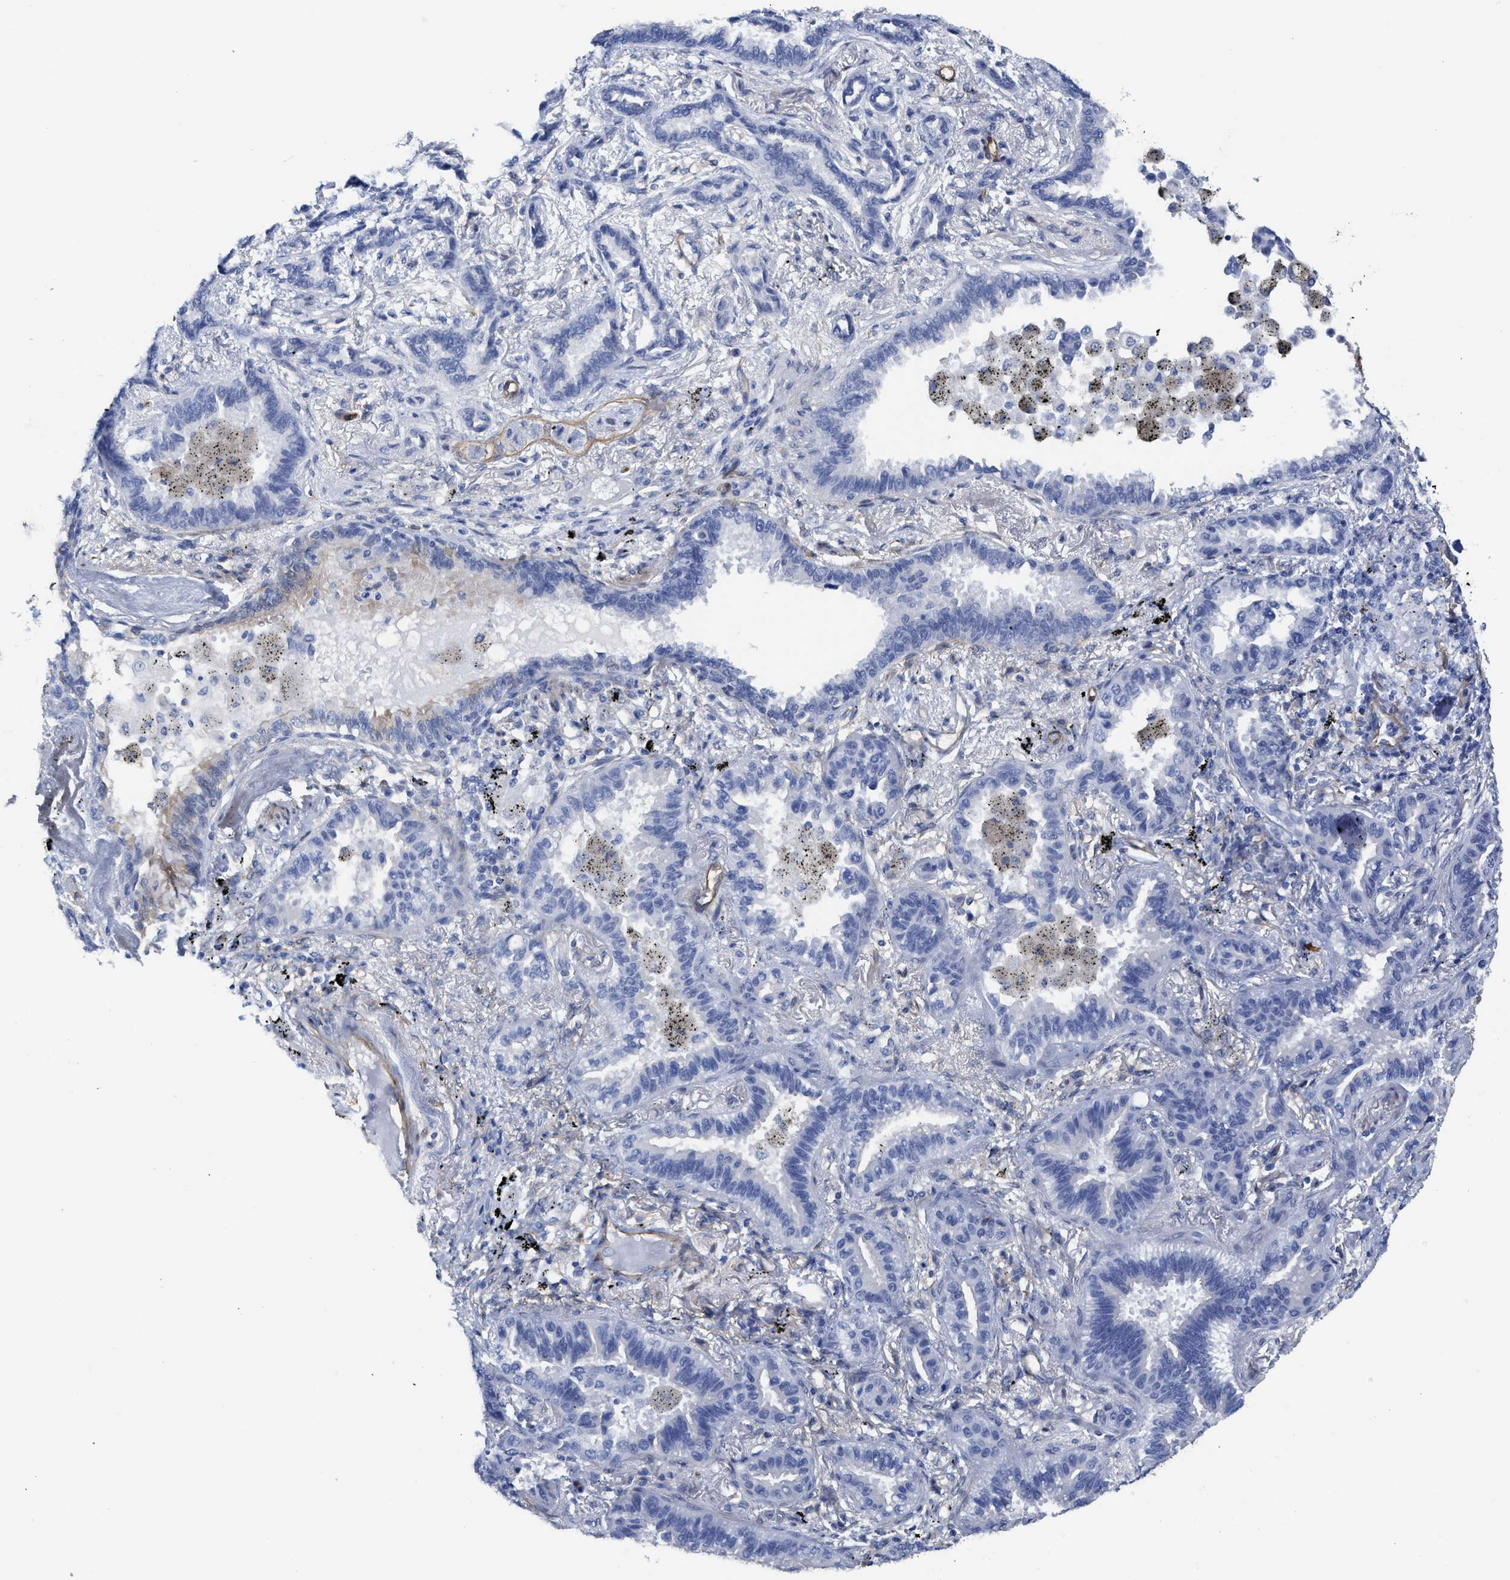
{"staining": {"intensity": "negative", "quantity": "none", "location": "none"}, "tissue": "lung cancer", "cell_type": "Tumor cells", "image_type": "cancer", "snomed": [{"axis": "morphology", "description": "Normal tissue, NOS"}, {"axis": "morphology", "description": "Adenocarcinoma, NOS"}, {"axis": "topography", "description": "Lung"}], "caption": "Tumor cells are negative for protein expression in human lung cancer (adenocarcinoma). (Brightfield microscopy of DAB (3,3'-diaminobenzidine) immunohistochemistry at high magnification).", "gene": "TUB", "patient": {"sex": "male", "age": 59}}